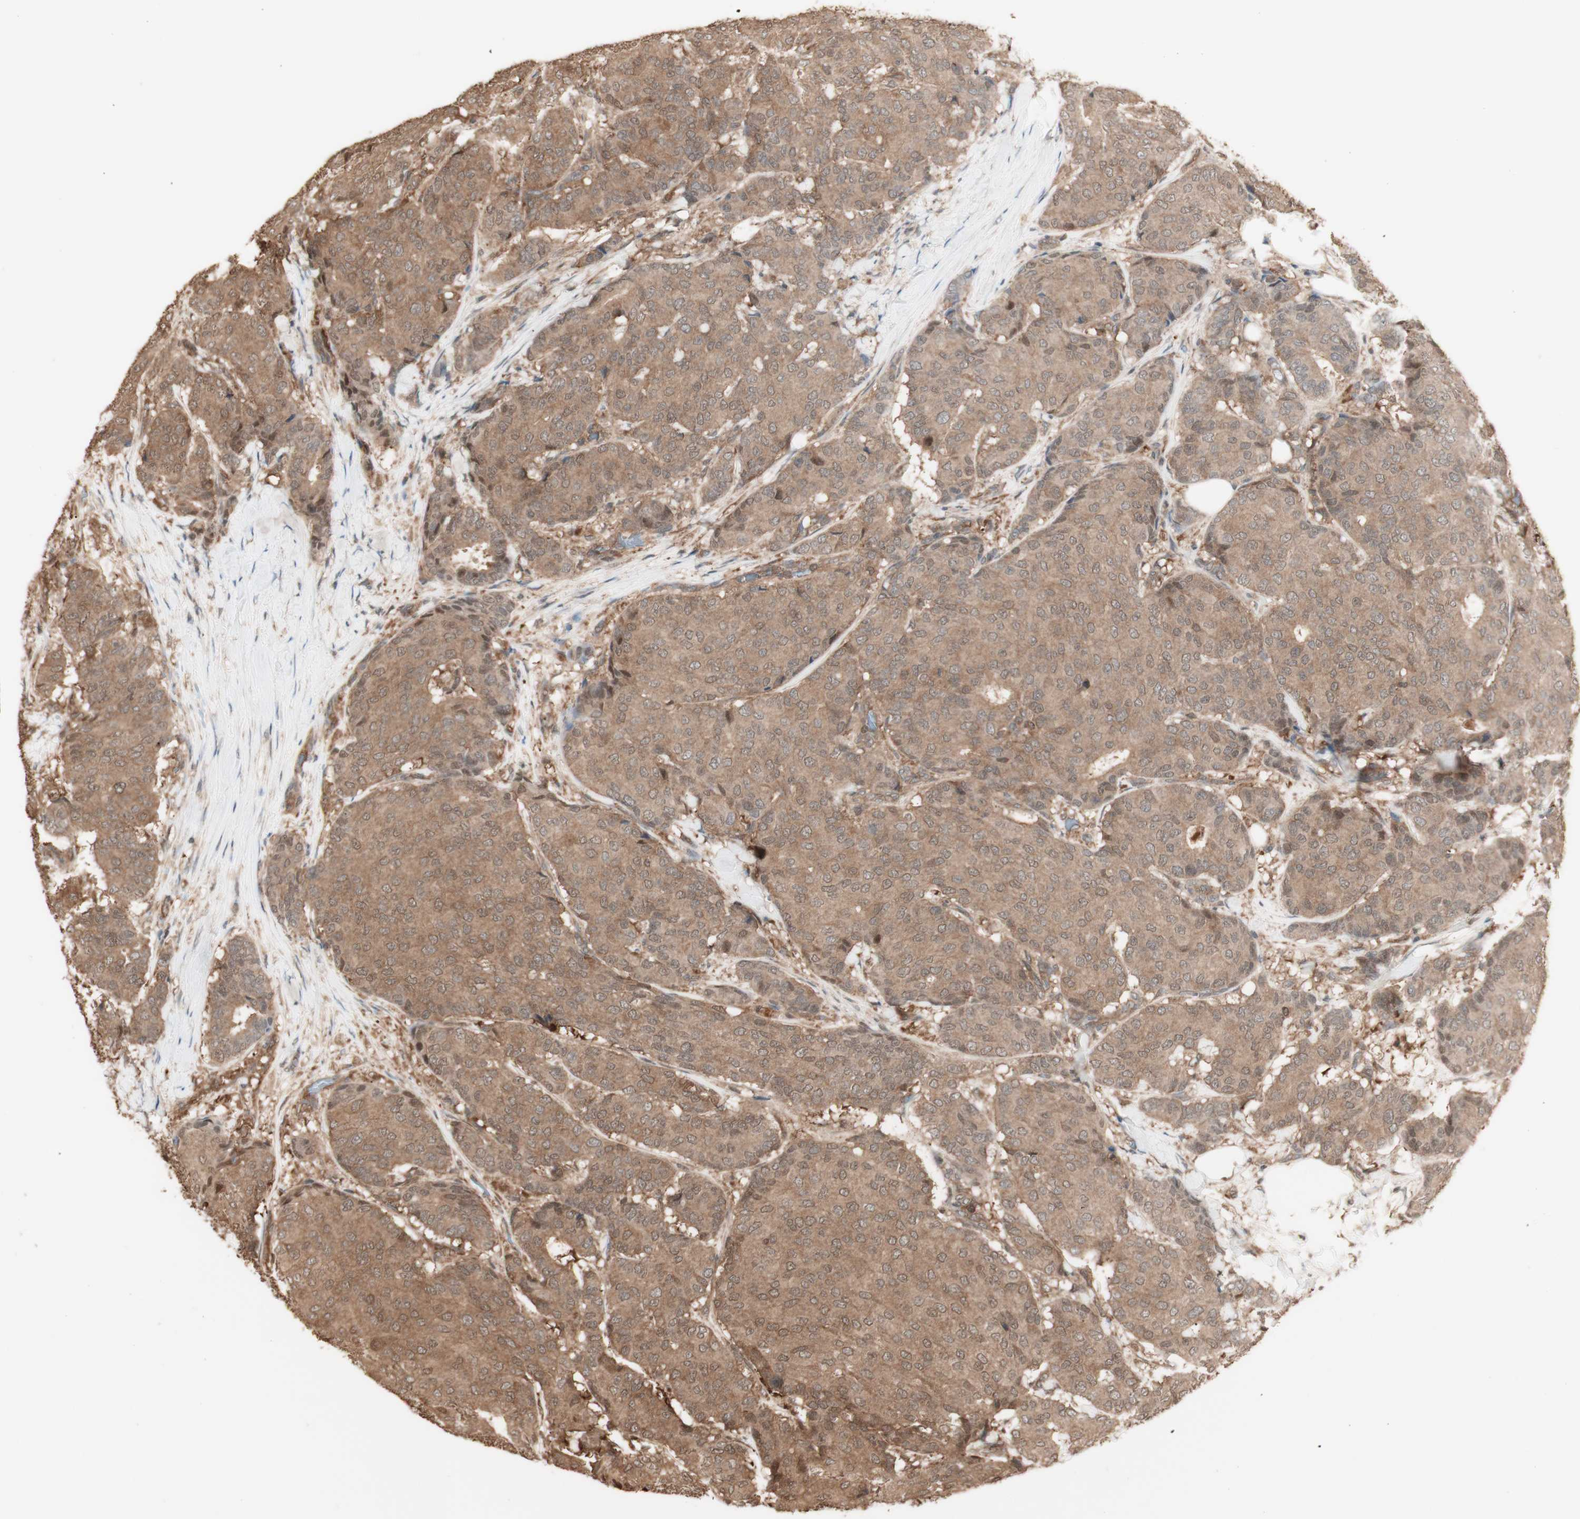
{"staining": {"intensity": "moderate", "quantity": ">75%", "location": "cytoplasmic/membranous,nuclear"}, "tissue": "breast cancer", "cell_type": "Tumor cells", "image_type": "cancer", "snomed": [{"axis": "morphology", "description": "Duct carcinoma"}, {"axis": "topography", "description": "Breast"}], "caption": "Breast cancer (infiltrating ductal carcinoma) stained for a protein reveals moderate cytoplasmic/membranous and nuclear positivity in tumor cells.", "gene": "YWHAB", "patient": {"sex": "female", "age": 75}}